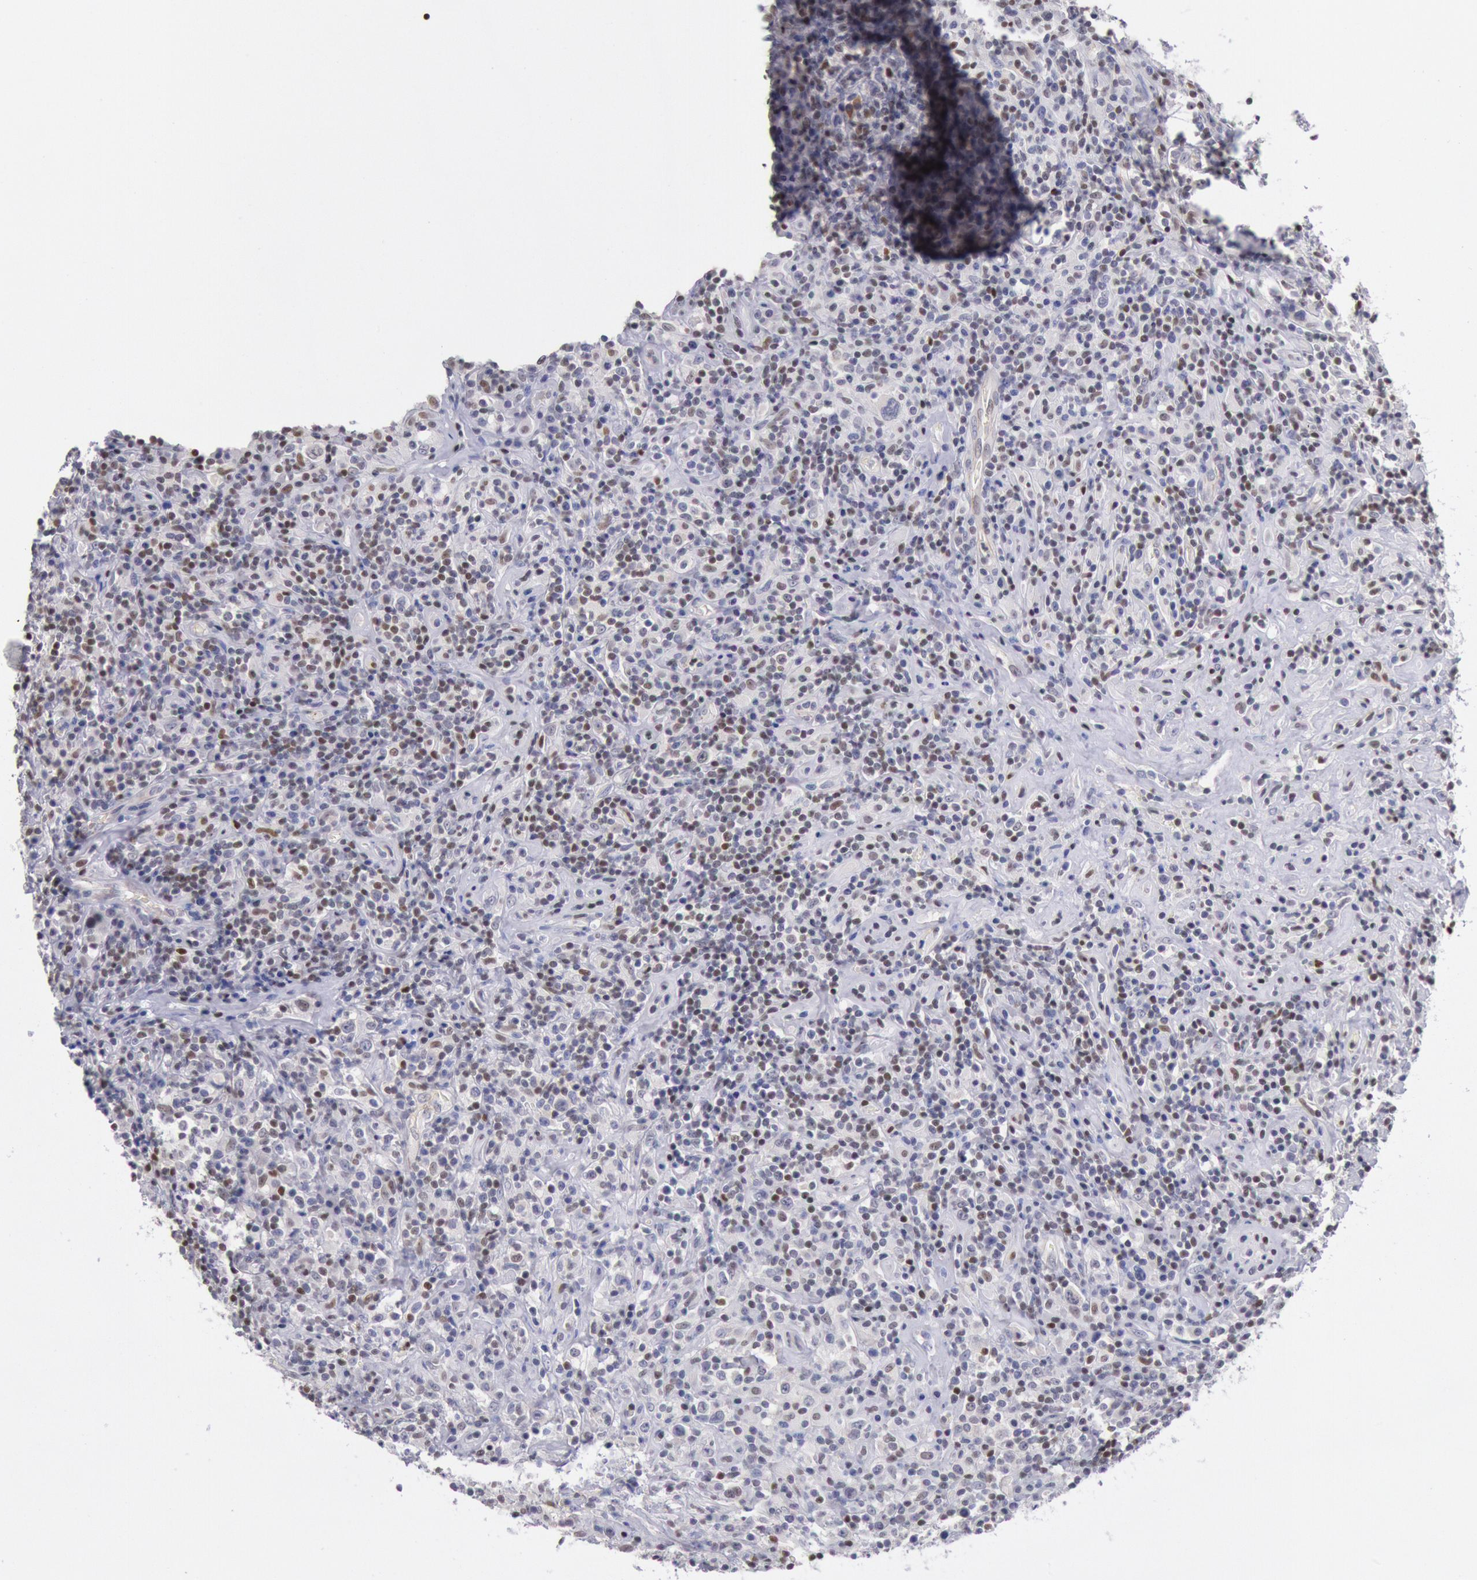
{"staining": {"intensity": "weak", "quantity": "25%-75%", "location": "nuclear"}, "tissue": "lymphoma", "cell_type": "Tumor cells", "image_type": "cancer", "snomed": [{"axis": "morphology", "description": "Hodgkin's disease, NOS"}, {"axis": "topography", "description": "Lymph node"}], "caption": "IHC micrograph of Hodgkin's disease stained for a protein (brown), which demonstrates low levels of weak nuclear staining in about 25%-75% of tumor cells.", "gene": "RPS6KA5", "patient": {"sex": "male", "age": 46}}